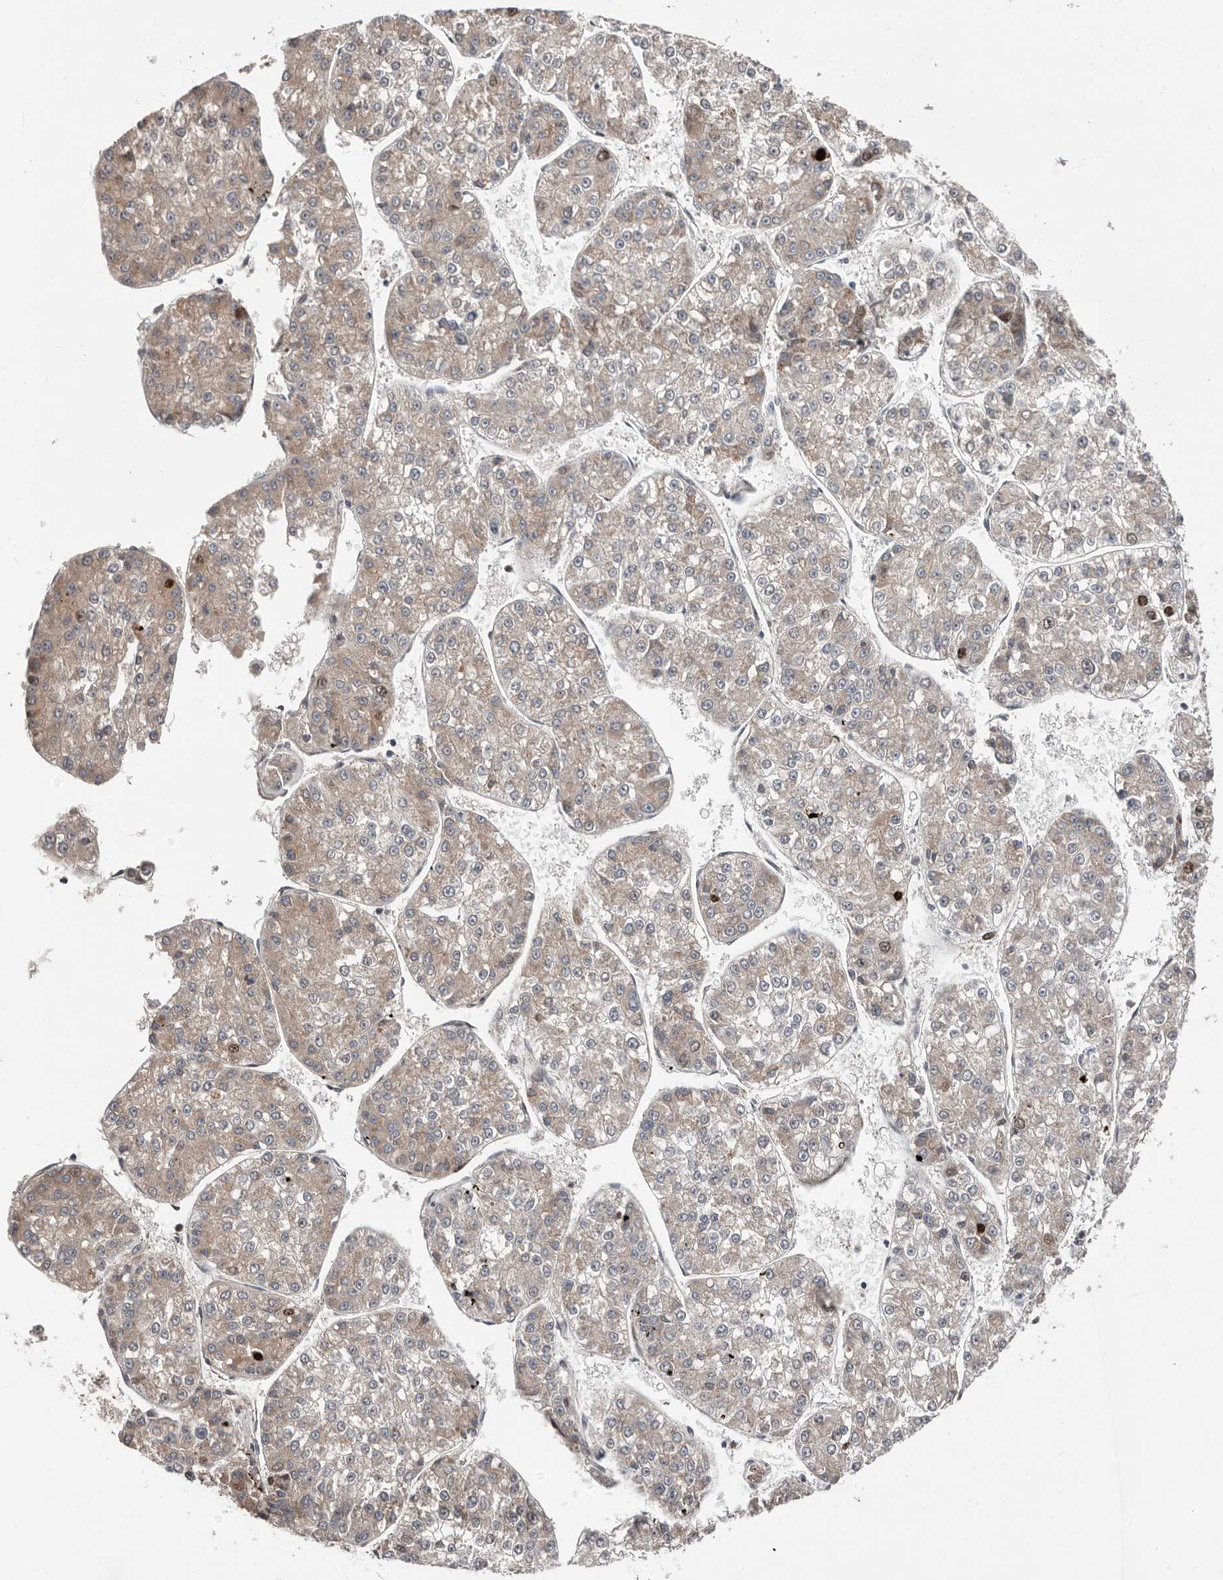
{"staining": {"intensity": "weak", "quantity": "25%-75%", "location": "cytoplasmic/membranous"}, "tissue": "liver cancer", "cell_type": "Tumor cells", "image_type": "cancer", "snomed": [{"axis": "morphology", "description": "Carcinoma, Hepatocellular, NOS"}, {"axis": "topography", "description": "Liver"}], "caption": "High-magnification brightfield microscopy of liver cancer stained with DAB (3,3'-diaminobenzidine) (brown) and counterstained with hematoxylin (blue). tumor cells exhibit weak cytoplasmic/membranous expression is present in about25%-75% of cells.", "gene": "SMYD4", "patient": {"sex": "female", "age": 73}}